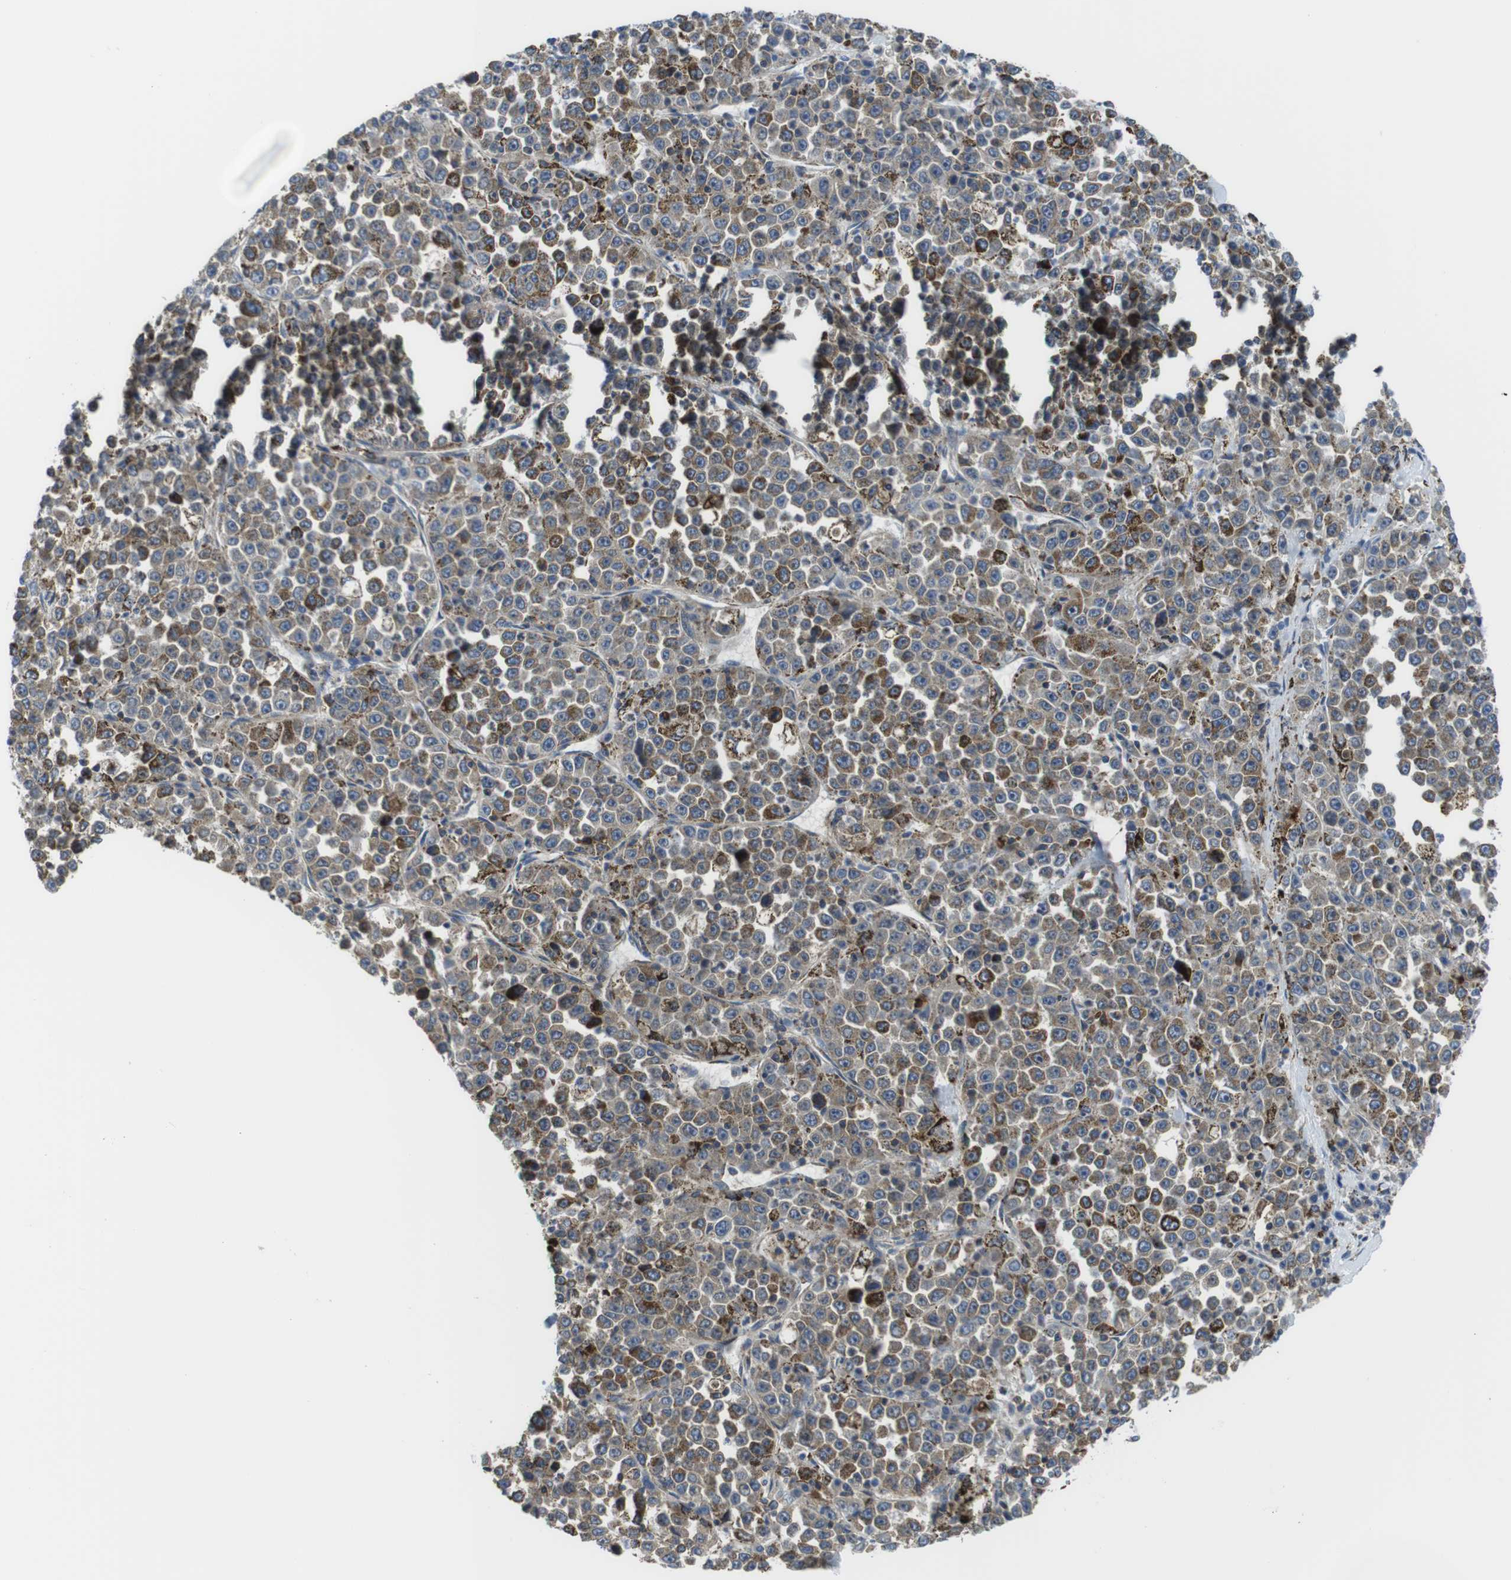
{"staining": {"intensity": "moderate", "quantity": "25%-75%", "location": "cytoplasmic/membranous"}, "tissue": "stomach cancer", "cell_type": "Tumor cells", "image_type": "cancer", "snomed": [{"axis": "morphology", "description": "Normal tissue, NOS"}, {"axis": "morphology", "description": "Adenocarcinoma, NOS"}, {"axis": "topography", "description": "Stomach, upper"}, {"axis": "topography", "description": "Stomach"}], "caption": "This micrograph exhibits immunohistochemistry (IHC) staining of human stomach cancer, with medium moderate cytoplasmic/membranous positivity in approximately 25%-75% of tumor cells.", "gene": "KCNE3", "patient": {"sex": "male", "age": 59}}